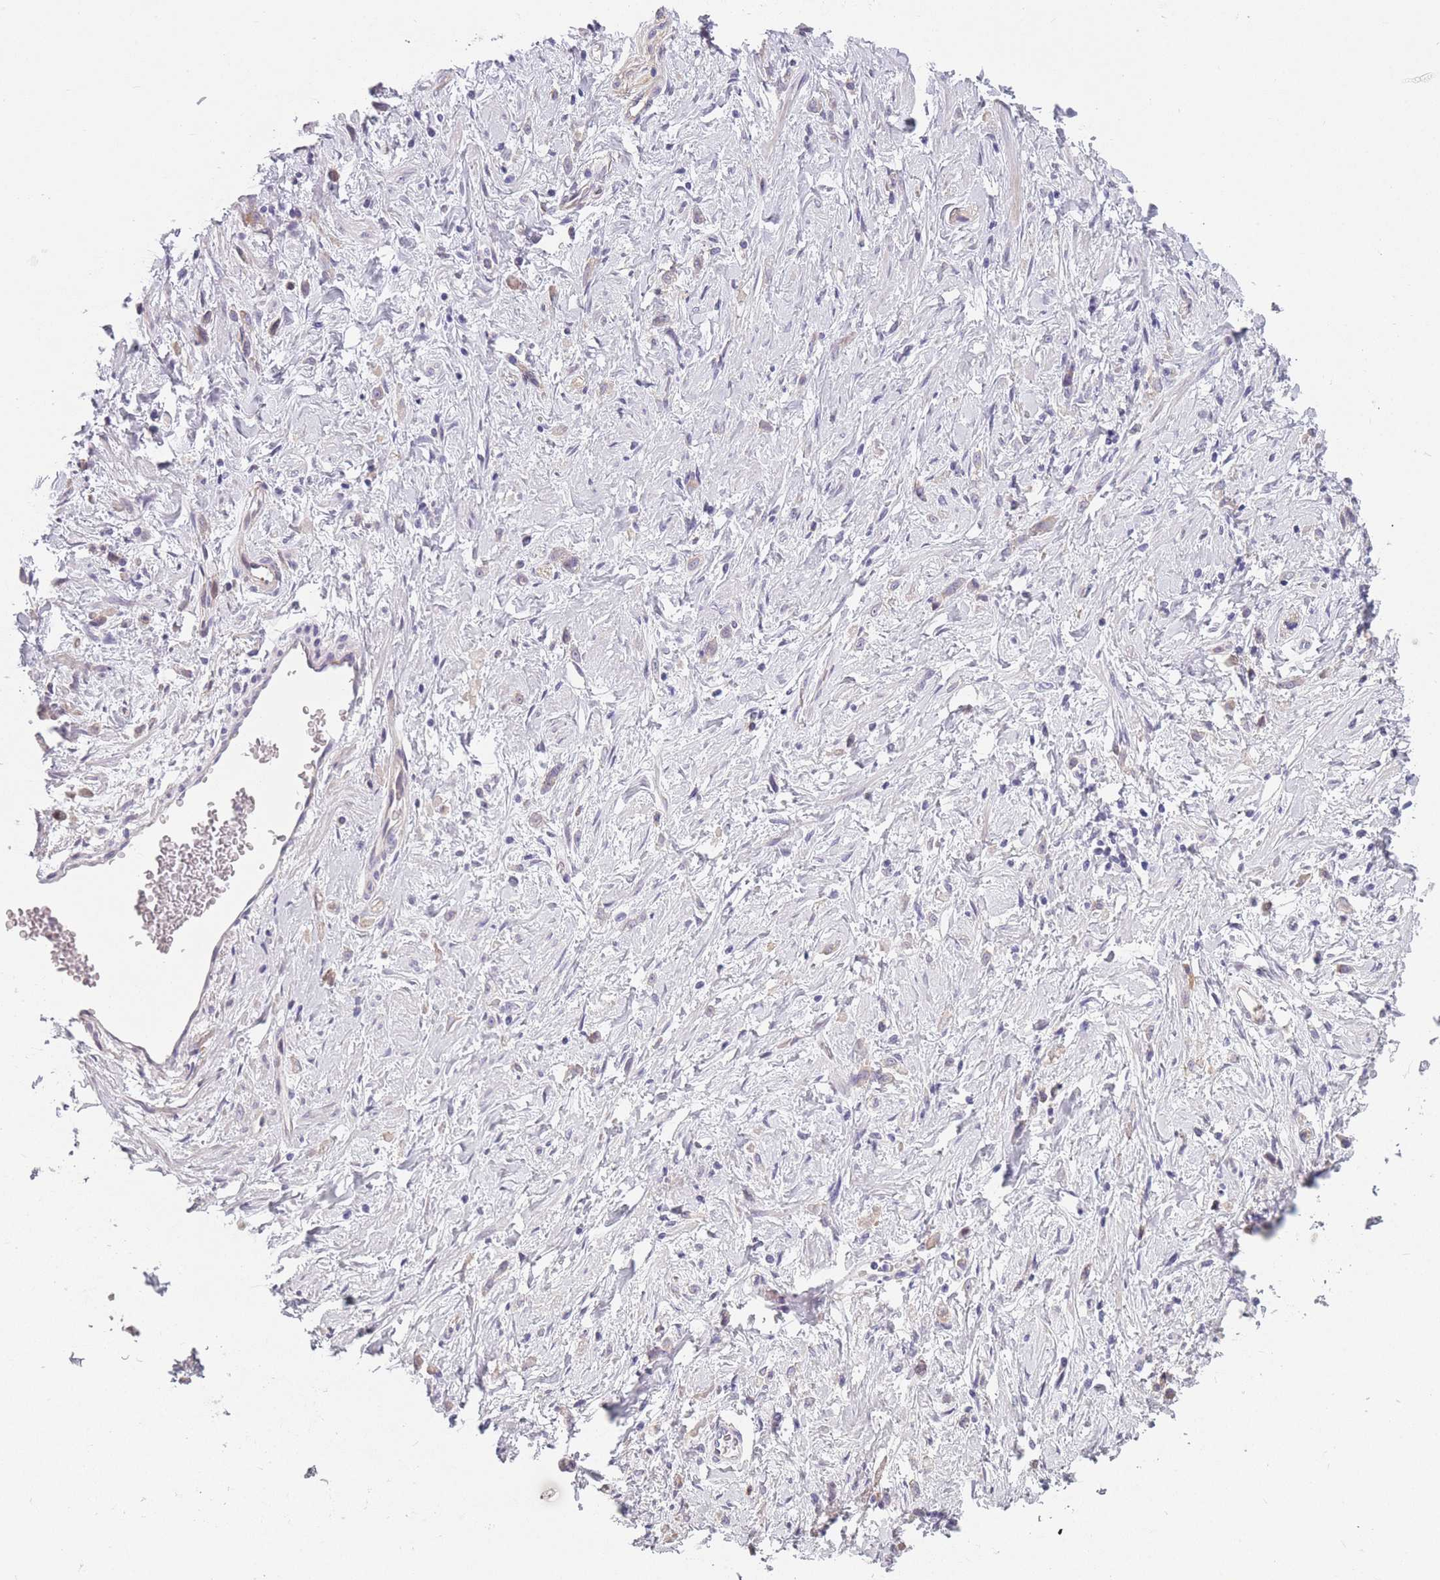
{"staining": {"intensity": "negative", "quantity": "none", "location": "none"}, "tissue": "stomach cancer", "cell_type": "Tumor cells", "image_type": "cancer", "snomed": [{"axis": "morphology", "description": "Adenocarcinoma, NOS"}, {"axis": "topography", "description": "Stomach"}], "caption": "The histopathology image displays no significant staining in tumor cells of stomach cancer.", "gene": "FAM83F", "patient": {"sex": "female", "age": 60}}